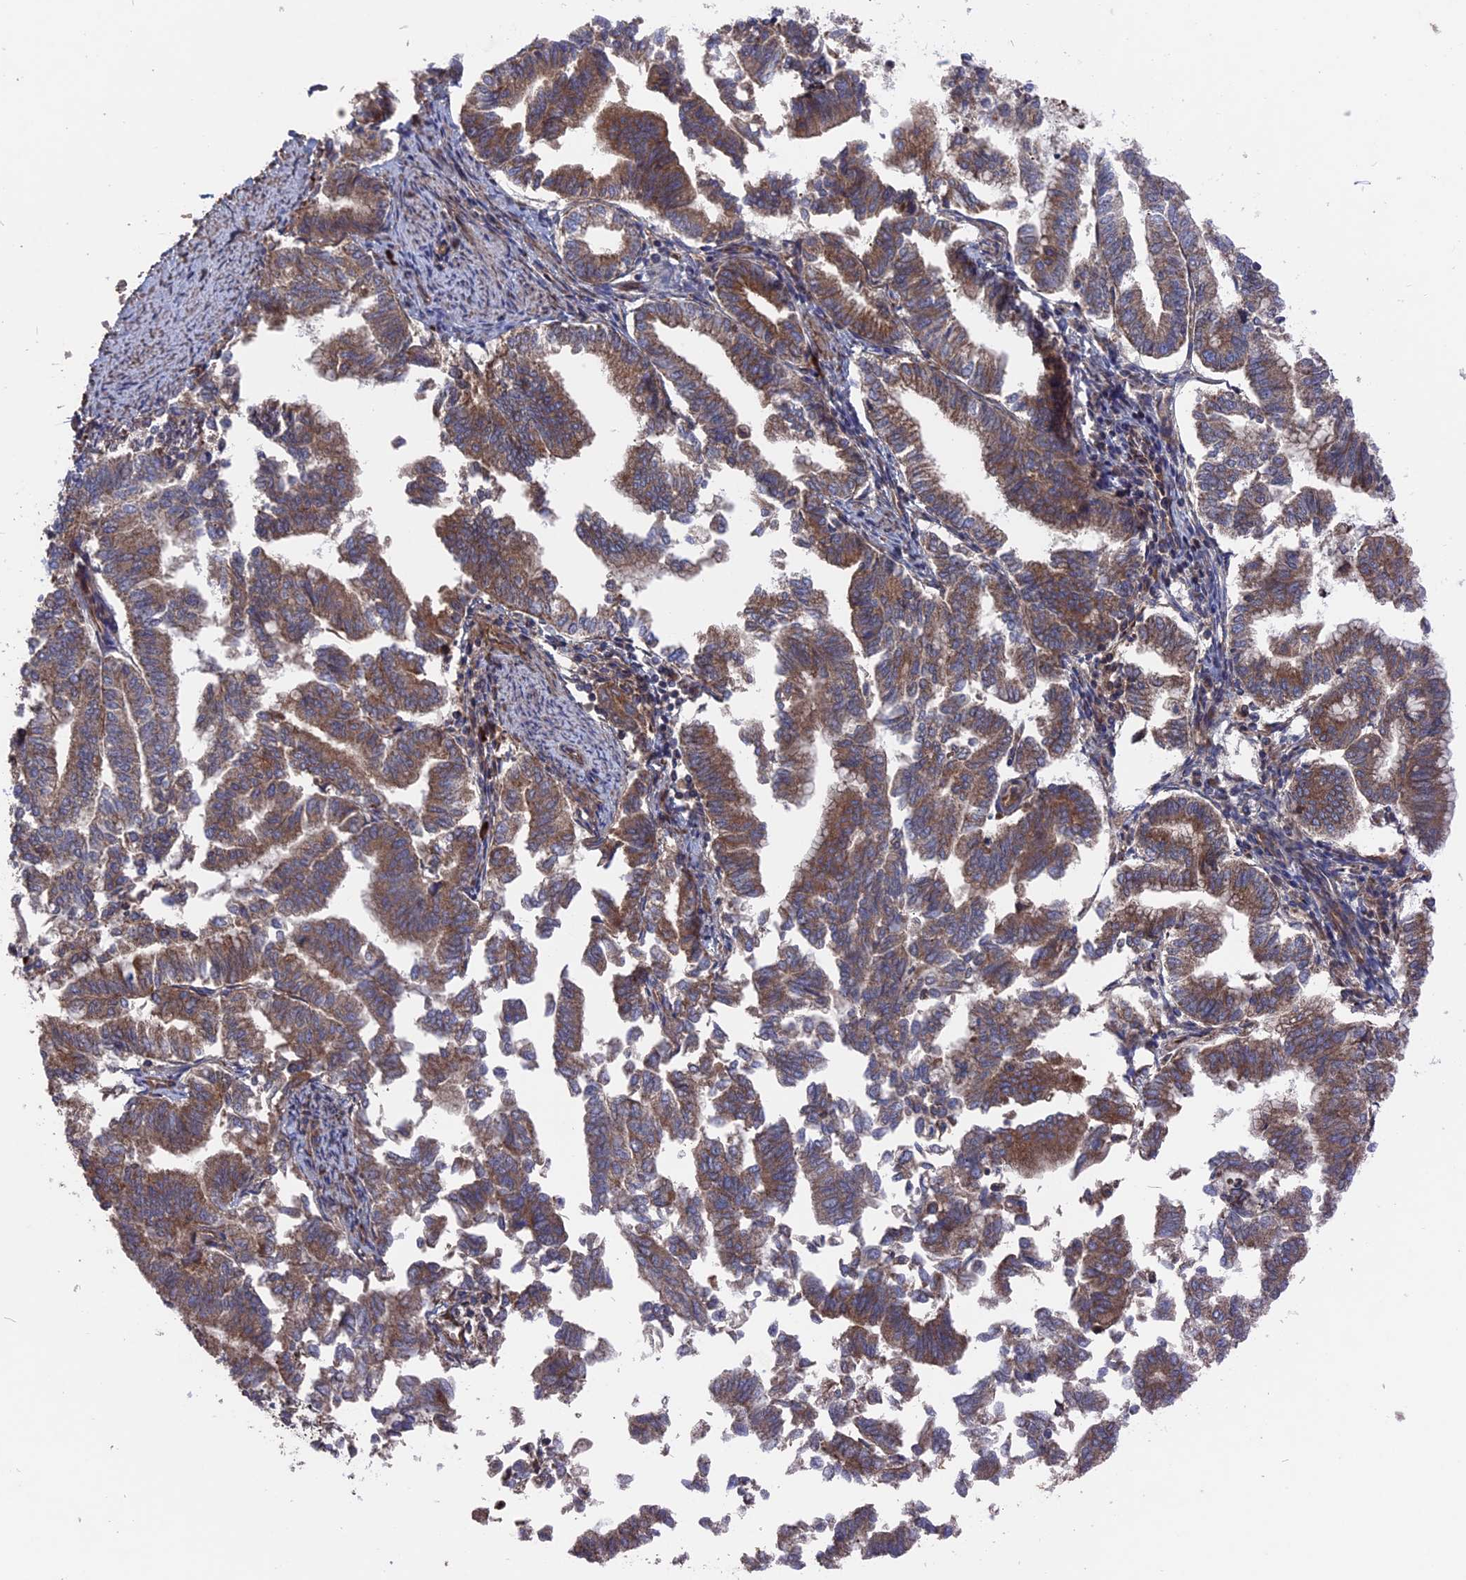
{"staining": {"intensity": "moderate", "quantity": ">75%", "location": "cytoplasmic/membranous"}, "tissue": "endometrial cancer", "cell_type": "Tumor cells", "image_type": "cancer", "snomed": [{"axis": "morphology", "description": "Adenocarcinoma, NOS"}, {"axis": "topography", "description": "Endometrium"}], "caption": "DAB (3,3'-diaminobenzidine) immunohistochemical staining of endometrial adenocarcinoma displays moderate cytoplasmic/membranous protein staining in approximately >75% of tumor cells.", "gene": "TELO2", "patient": {"sex": "female", "age": 79}}